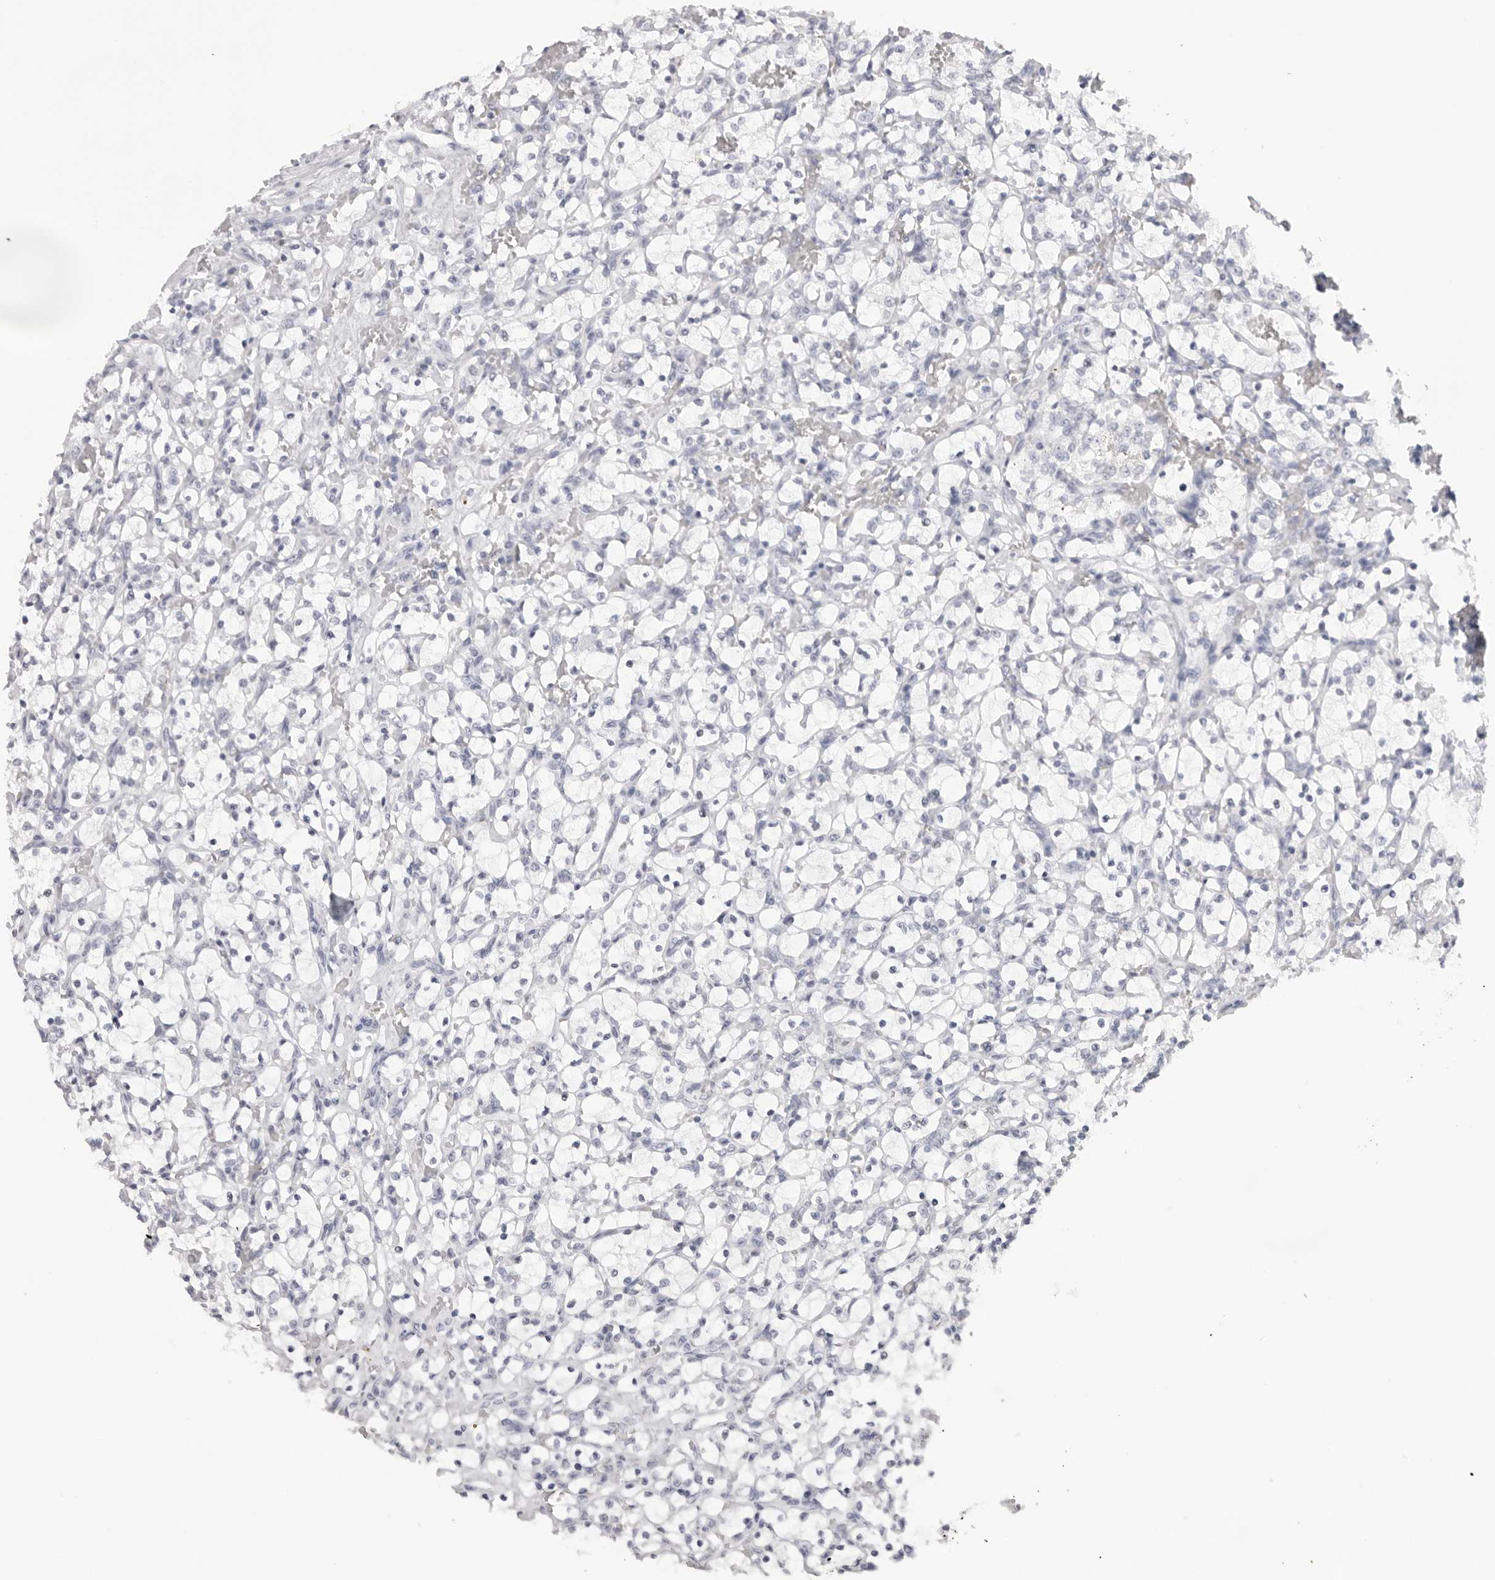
{"staining": {"intensity": "negative", "quantity": "none", "location": "none"}, "tissue": "renal cancer", "cell_type": "Tumor cells", "image_type": "cancer", "snomed": [{"axis": "morphology", "description": "Adenocarcinoma, NOS"}, {"axis": "topography", "description": "Kidney"}], "caption": "Human adenocarcinoma (renal) stained for a protein using immunohistochemistry (IHC) reveals no expression in tumor cells.", "gene": "KLK12", "patient": {"sex": "female", "age": 69}}